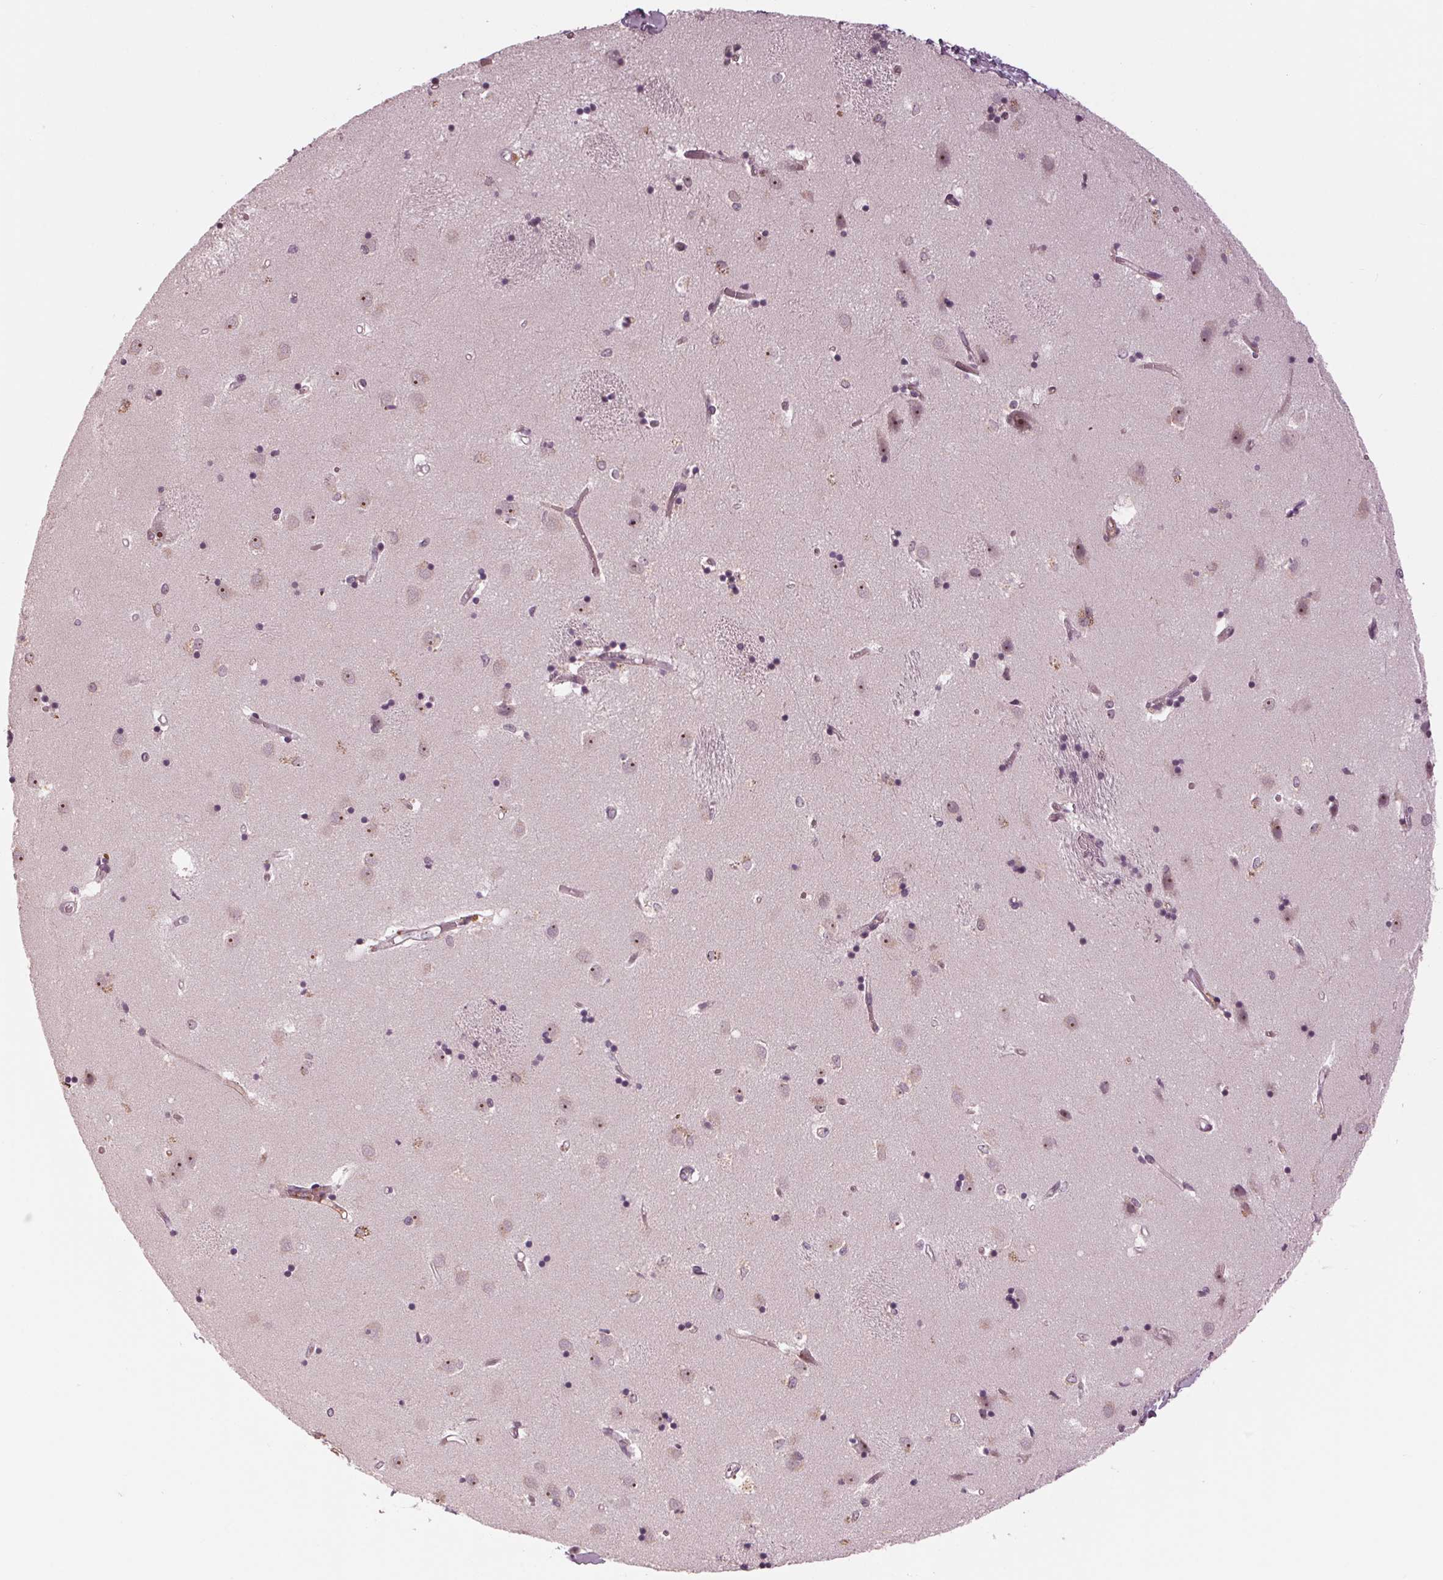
{"staining": {"intensity": "weak", "quantity": "25%-75%", "location": "nuclear"}, "tissue": "caudate", "cell_type": "Glial cells", "image_type": "normal", "snomed": [{"axis": "morphology", "description": "Normal tissue, NOS"}, {"axis": "topography", "description": "Lateral ventricle wall"}], "caption": "This is a micrograph of immunohistochemistry staining of unremarkable caudate, which shows weak expression in the nuclear of glial cells.", "gene": "SLX4", "patient": {"sex": "male", "age": 54}}